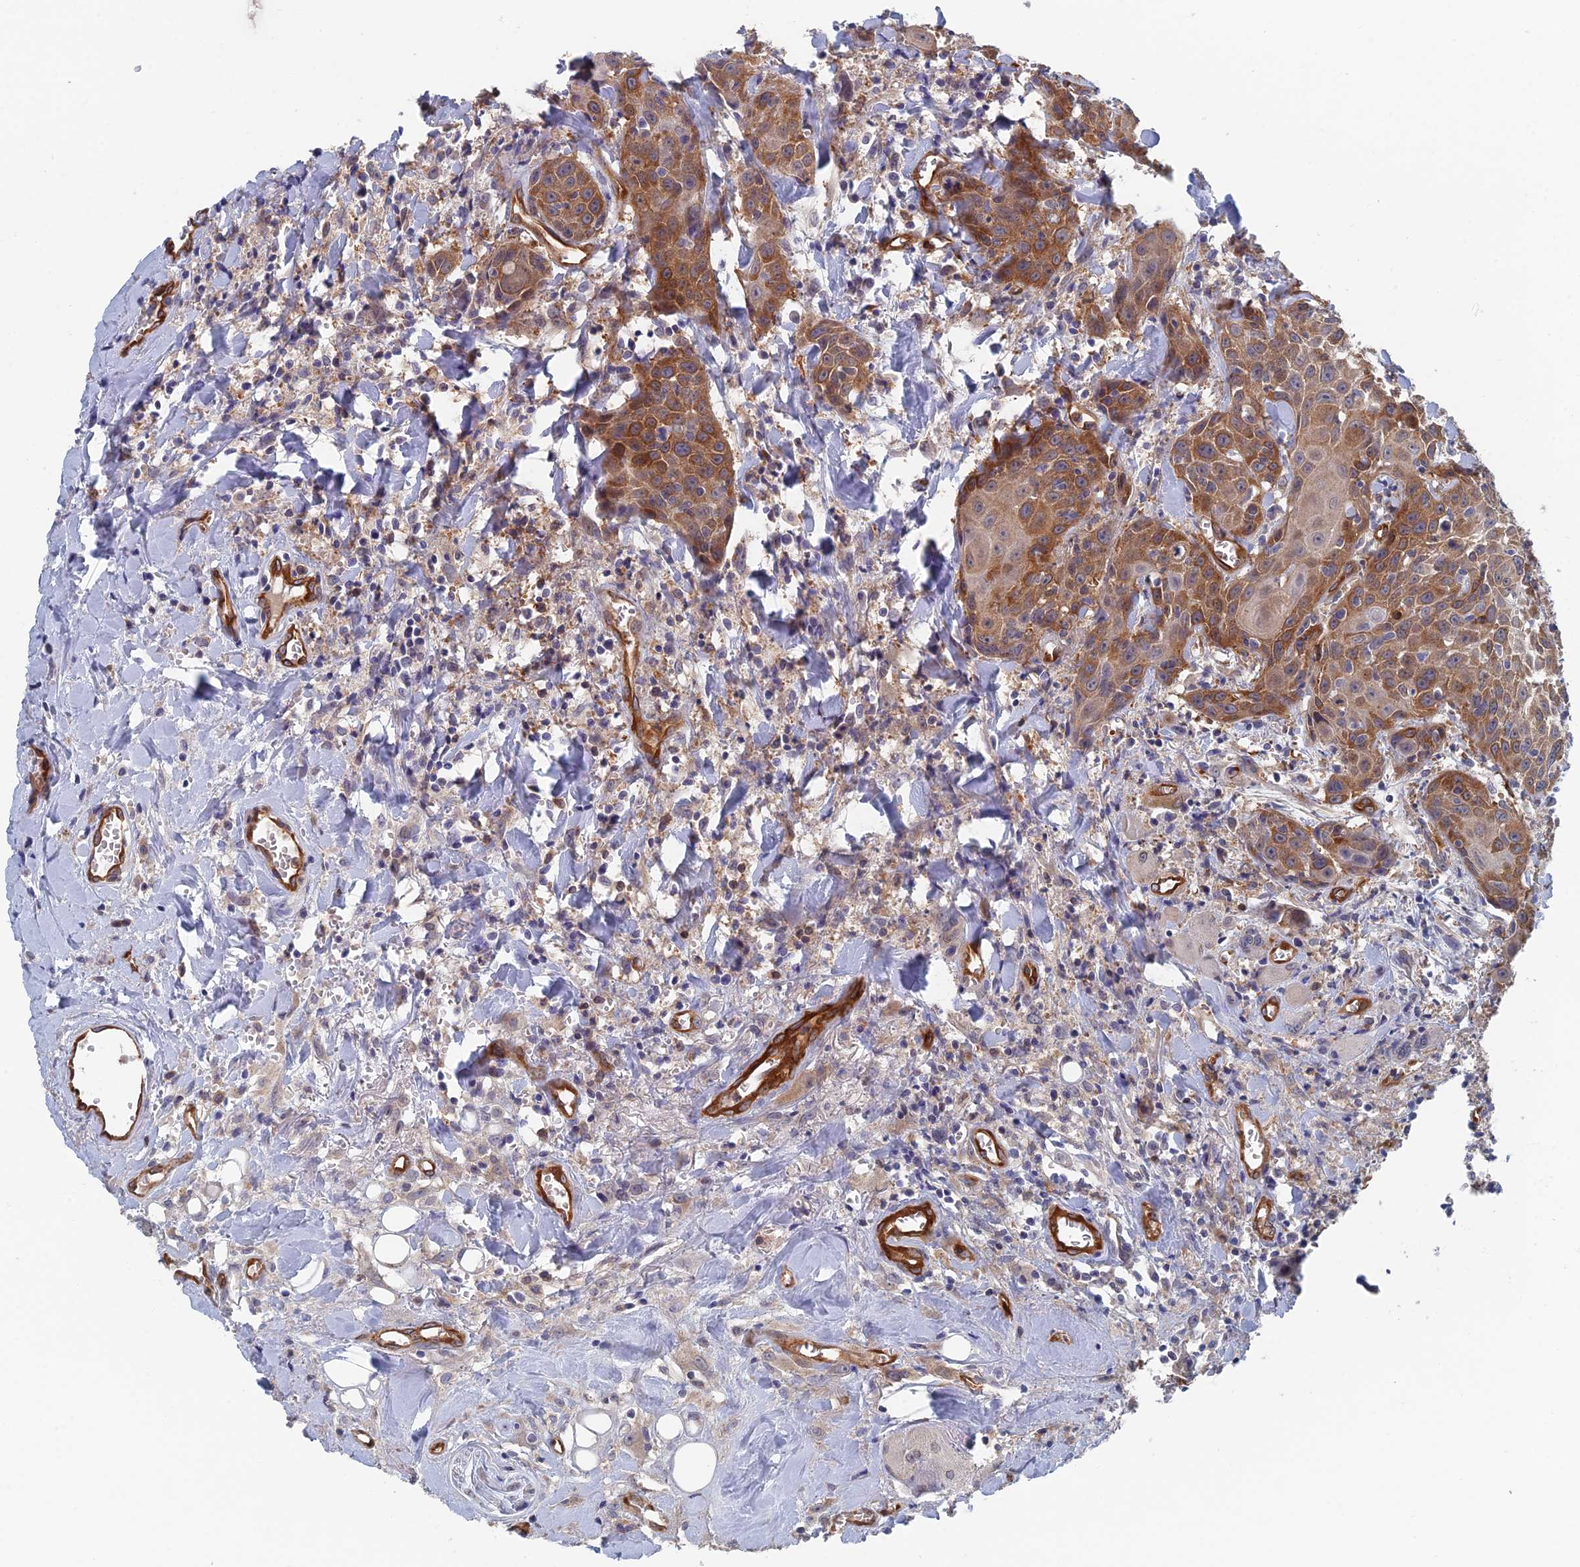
{"staining": {"intensity": "moderate", "quantity": "25%-75%", "location": "cytoplasmic/membranous"}, "tissue": "head and neck cancer", "cell_type": "Tumor cells", "image_type": "cancer", "snomed": [{"axis": "morphology", "description": "Squamous cell carcinoma, NOS"}, {"axis": "topography", "description": "Oral tissue"}, {"axis": "topography", "description": "Head-Neck"}], "caption": "An immunohistochemistry histopathology image of tumor tissue is shown. Protein staining in brown labels moderate cytoplasmic/membranous positivity in head and neck squamous cell carcinoma within tumor cells.", "gene": "ARAP3", "patient": {"sex": "female", "age": 82}}